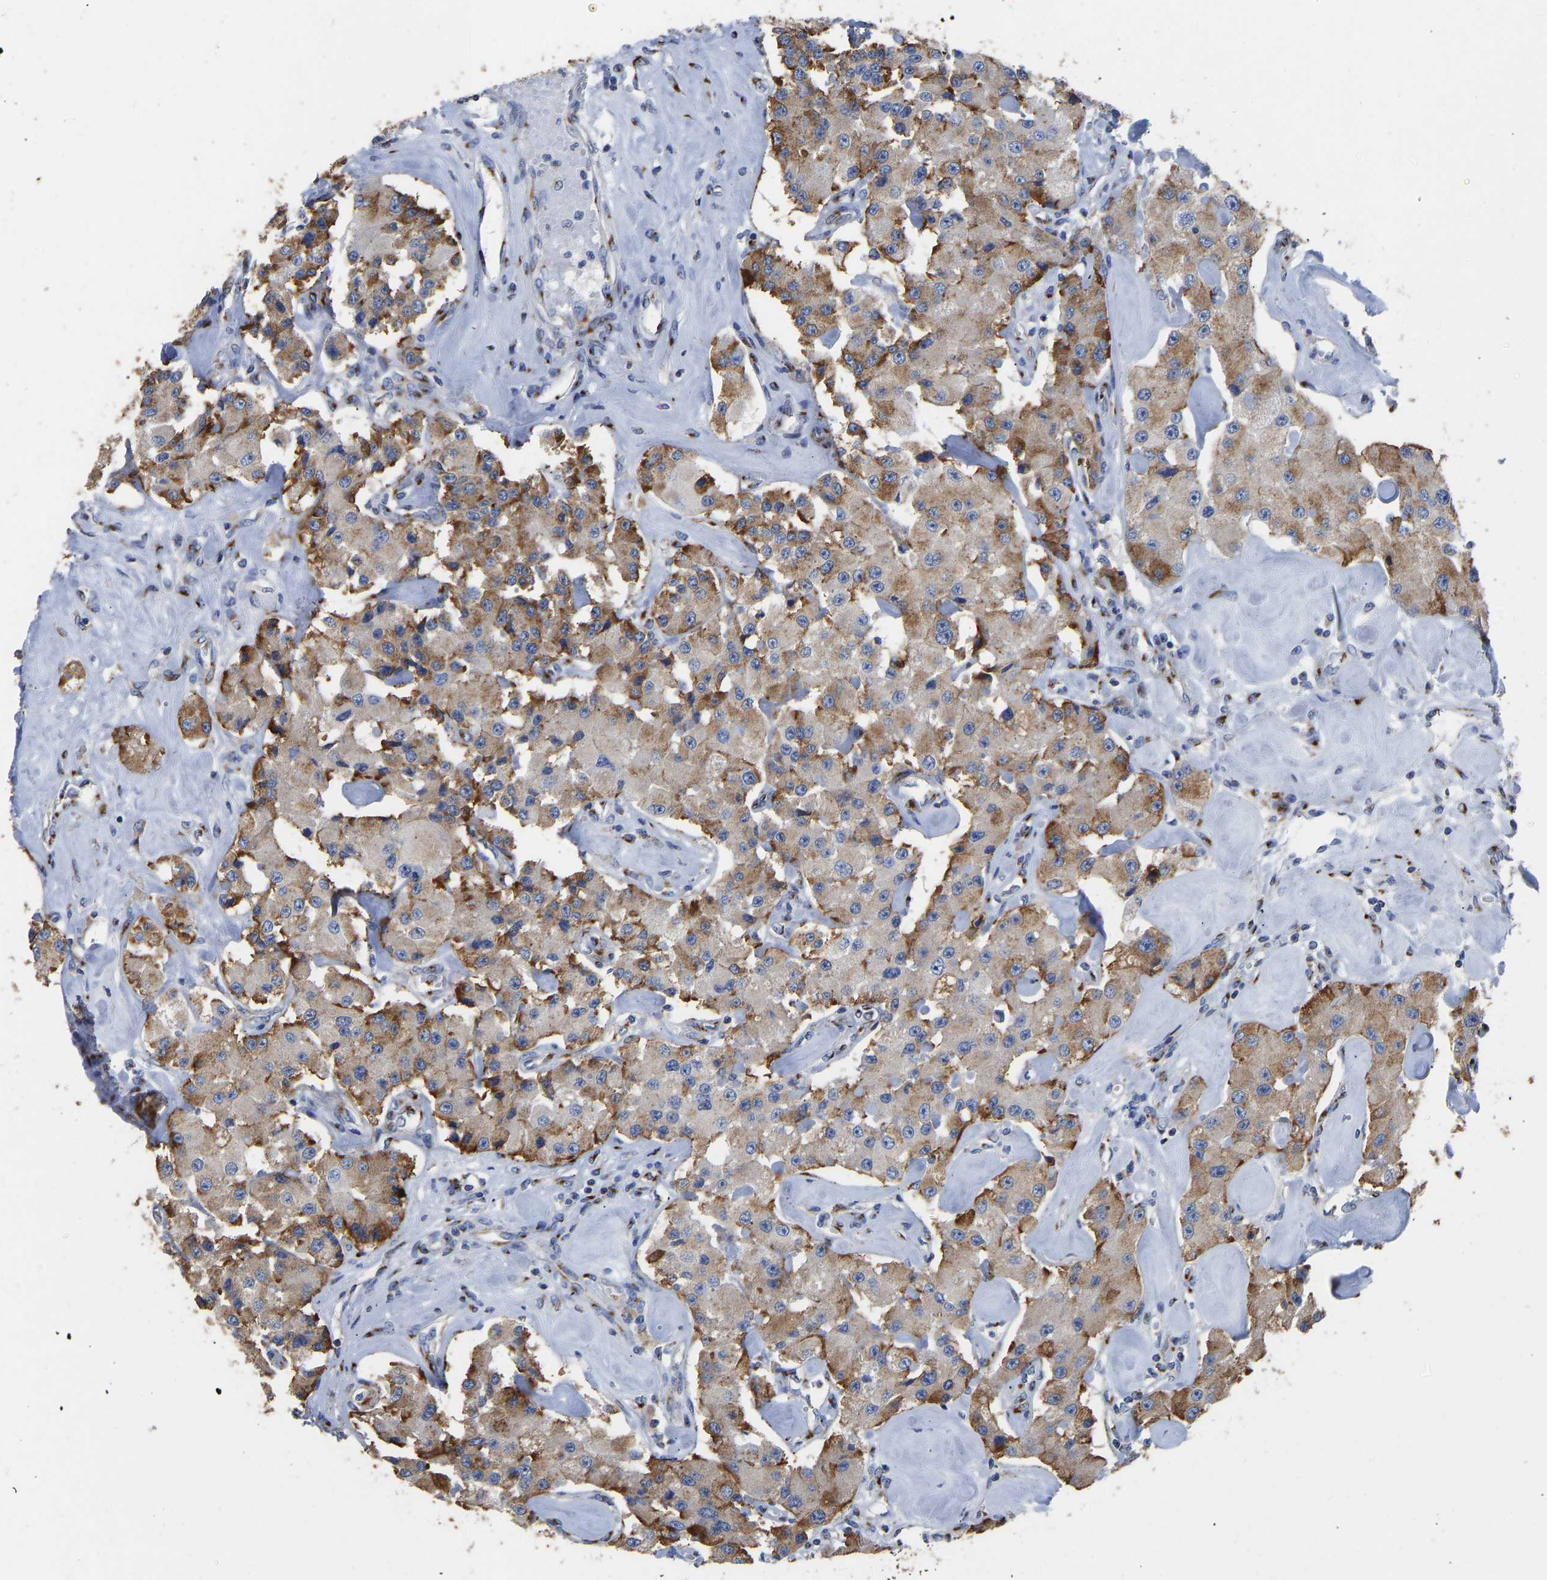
{"staining": {"intensity": "moderate", "quantity": ">75%", "location": "cytoplasmic/membranous"}, "tissue": "carcinoid", "cell_type": "Tumor cells", "image_type": "cancer", "snomed": [{"axis": "morphology", "description": "Carcinoid, malignant, NOS"}, {"axis": "topography", "description": "Pancreas"}], "caption": "Immunohistochemical staining of human carcinoid exhibits medium levels of moderate cytoplasmic/membranous staining in about >75% of tumor cells.", "gene": "TMEM87A", "patient": {"sex": "male", "age": 41}}